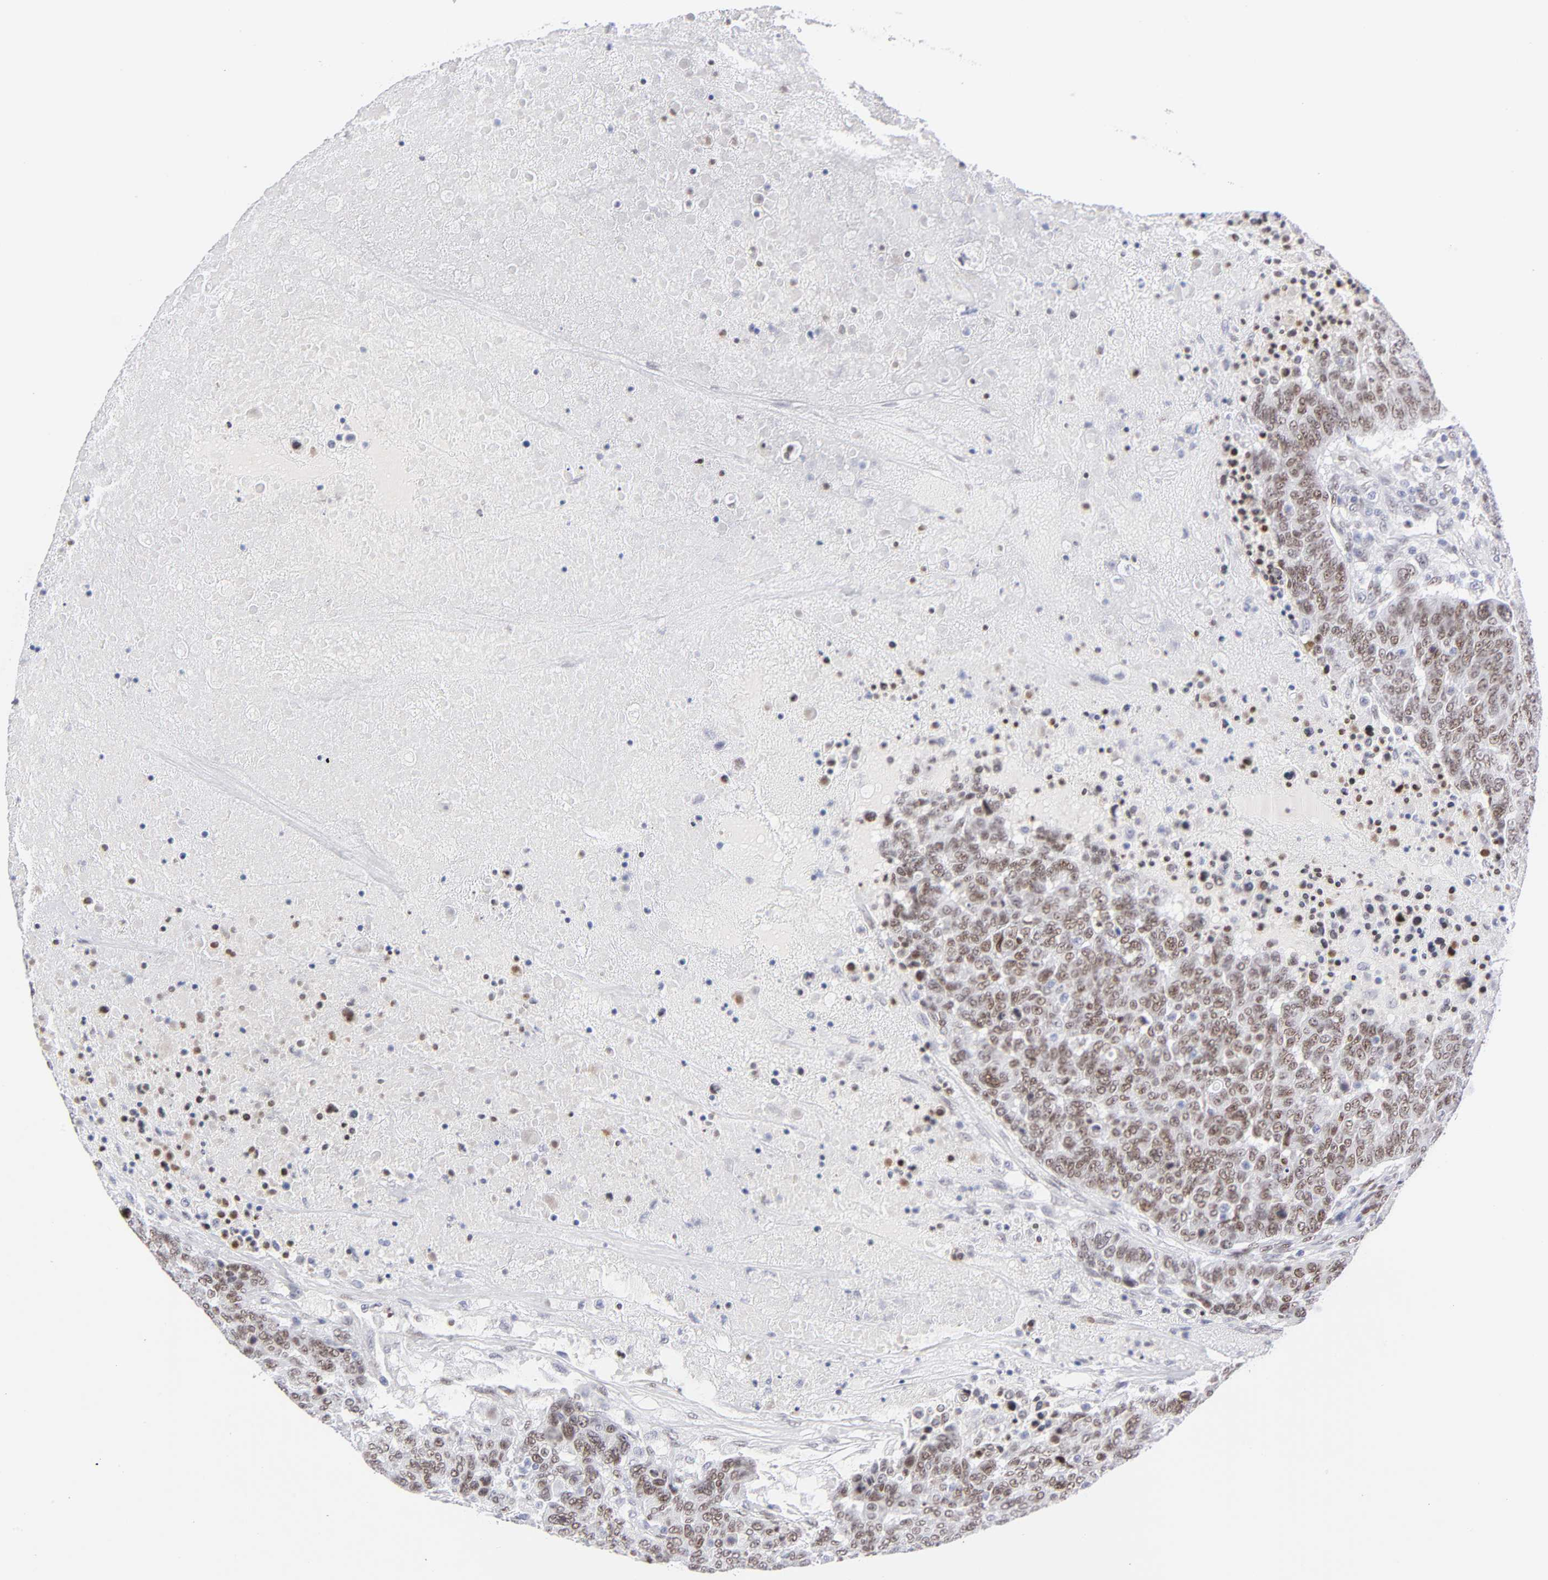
{"staining": {"intensity": "moderate", "quantity": ">75%", "location": "nuclear"}, "tissue": "breast cancer", "cell_type": "Tumor cells", "image_type": "cancer", "snomed": [{"axis": "morphology", "description": "Duct carcinoma"}, {"axis": "topography", "description": "Breast"}], "caption": "Breast cancer was stained to show a protein in brown. There is medium levels of moderate nuclear expression in approximately >75% of tumor cells.", "gene": "NFIC", "patient": {"sex": "female", "age": 37}}